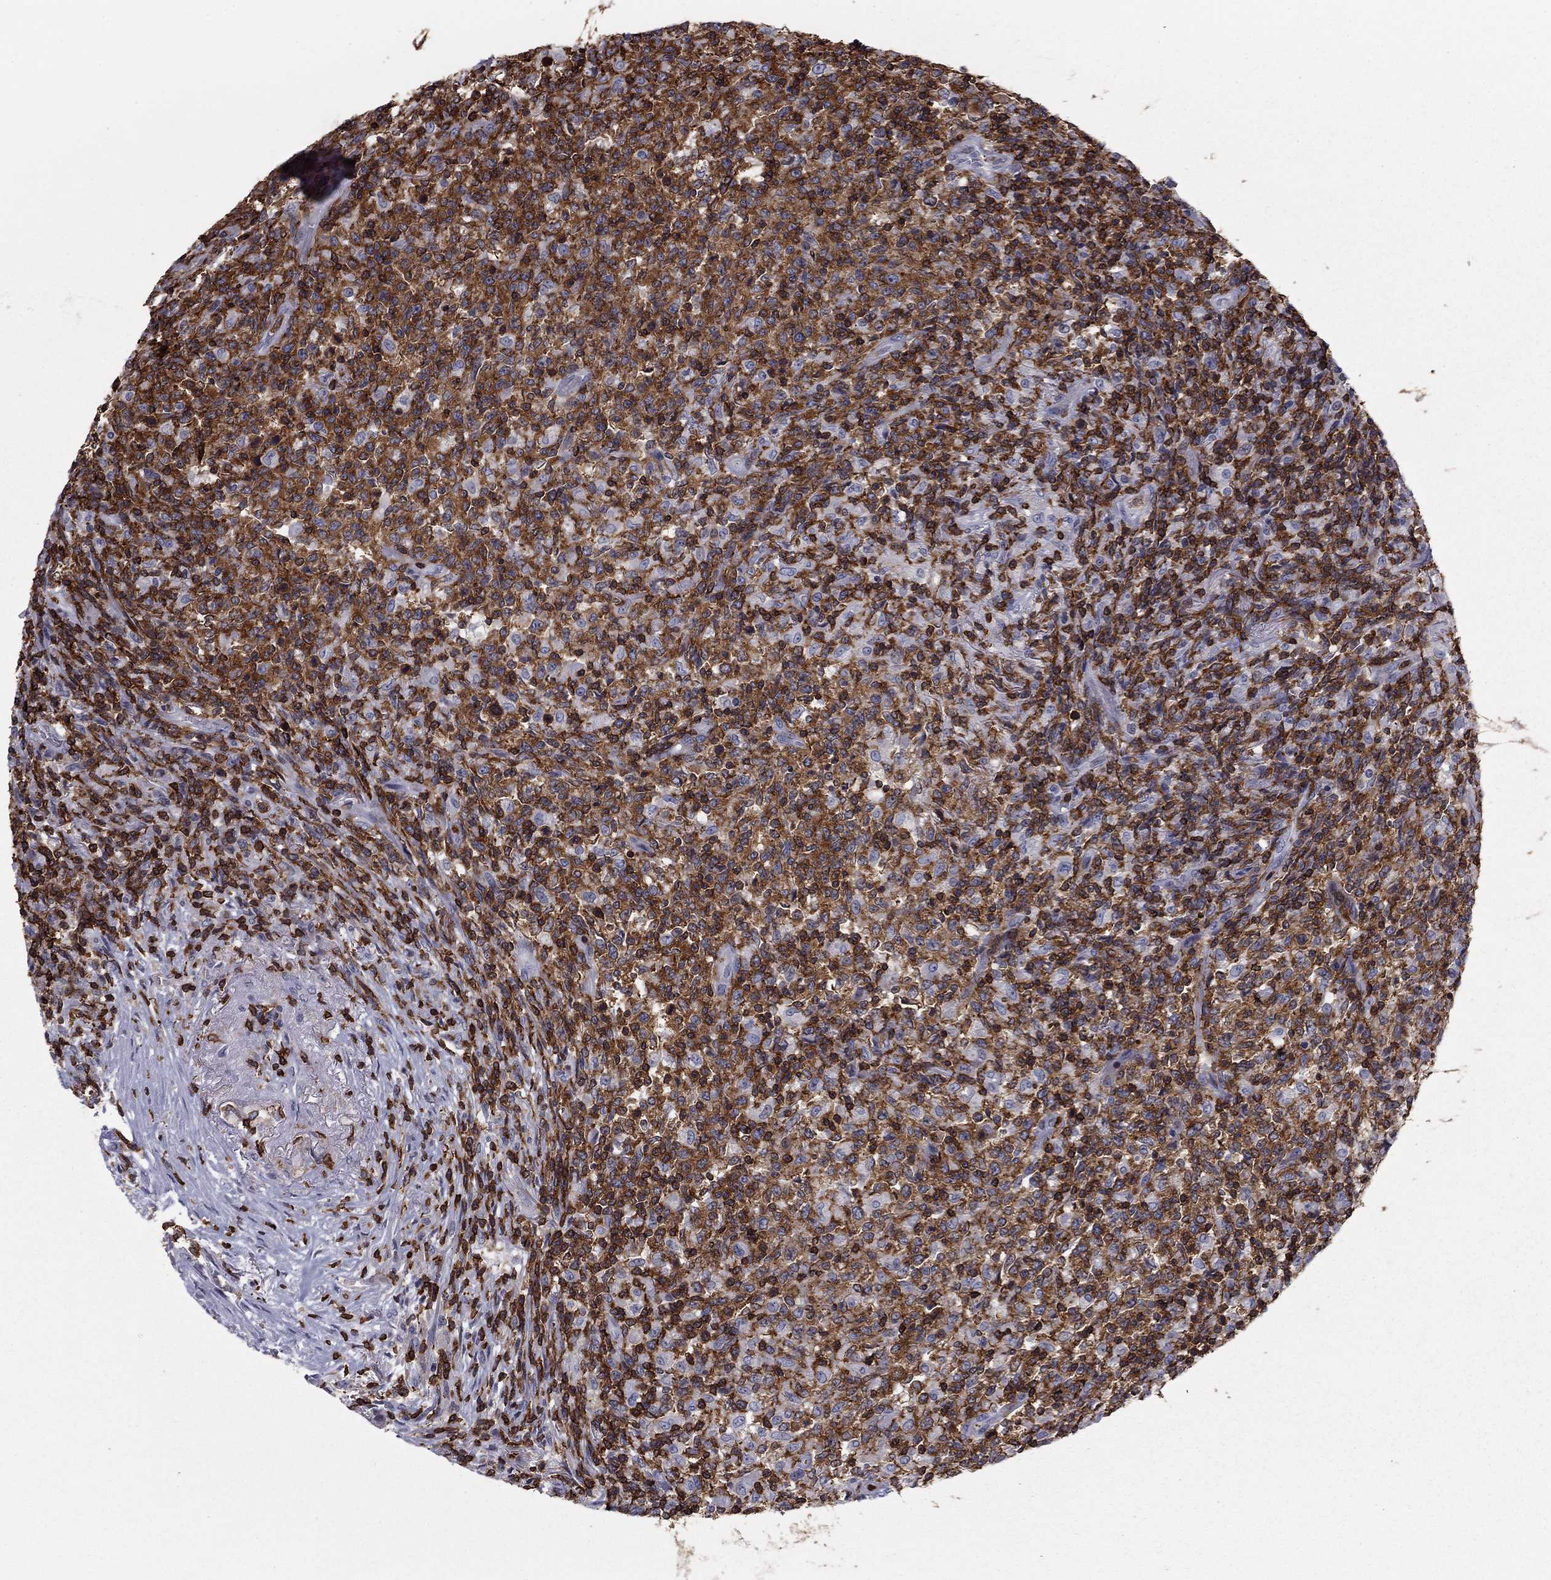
{"staining": {"intensity": "strong", "quantity": ">75%", "location": "cytoplasmic/membranous"}, "tissue": "lymphoma", "cell_type": "Tumor cells", "image_type": "cancer", "snomed": [{"axis": "morphology", "description": "Malignant lymphoma, non-Hodgkin's type, High grade"}, {"axis": "topography", "description": "Lung"}], "caption": "A micrograph of human lymphoma stained for a protein displays strong cytoplasmic/membranous brown staining in tumor cells.", "gene": "ARHGAP27", "patient": {"sex": "male", "age": 79}}